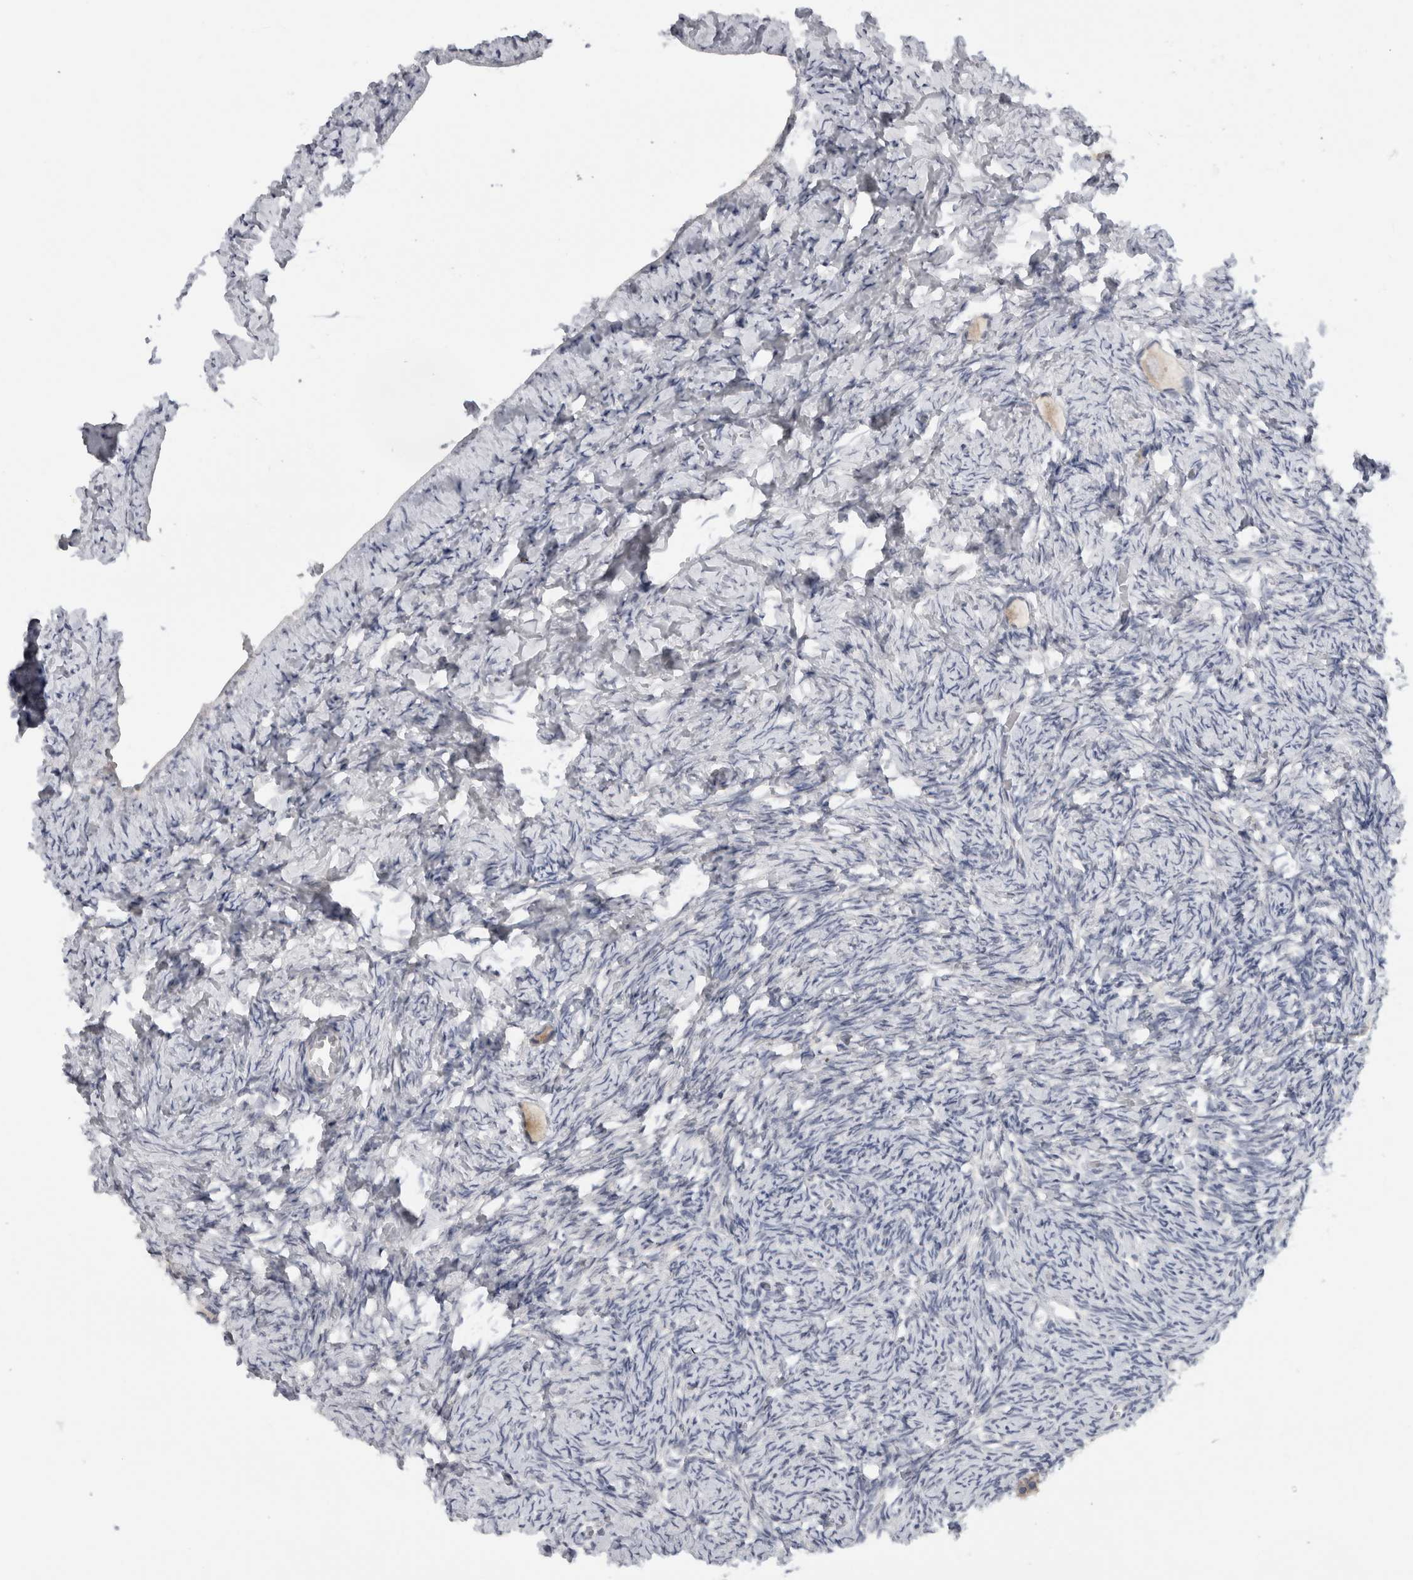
{"staining": {"intensity": "weak", "quantity": ">75%", "location": "cytoplasmic/membranous"}, "tissue": "ovary", "cell_type": "Follicle cells", "image_type": "normal", "snomed": [{"axis": "morphology", "description": "Normal tissue, NOS"}, {"axis": "topography", "description": "Ovary"}], "caption": "This histopathology image shows IHC staining of normal ovary, with low weak cytoplasmic/membranous positivity in approximately >75% of follicle cells.", "gene": "MGAT1", "patient": {"sex": "female", "age": 27}}